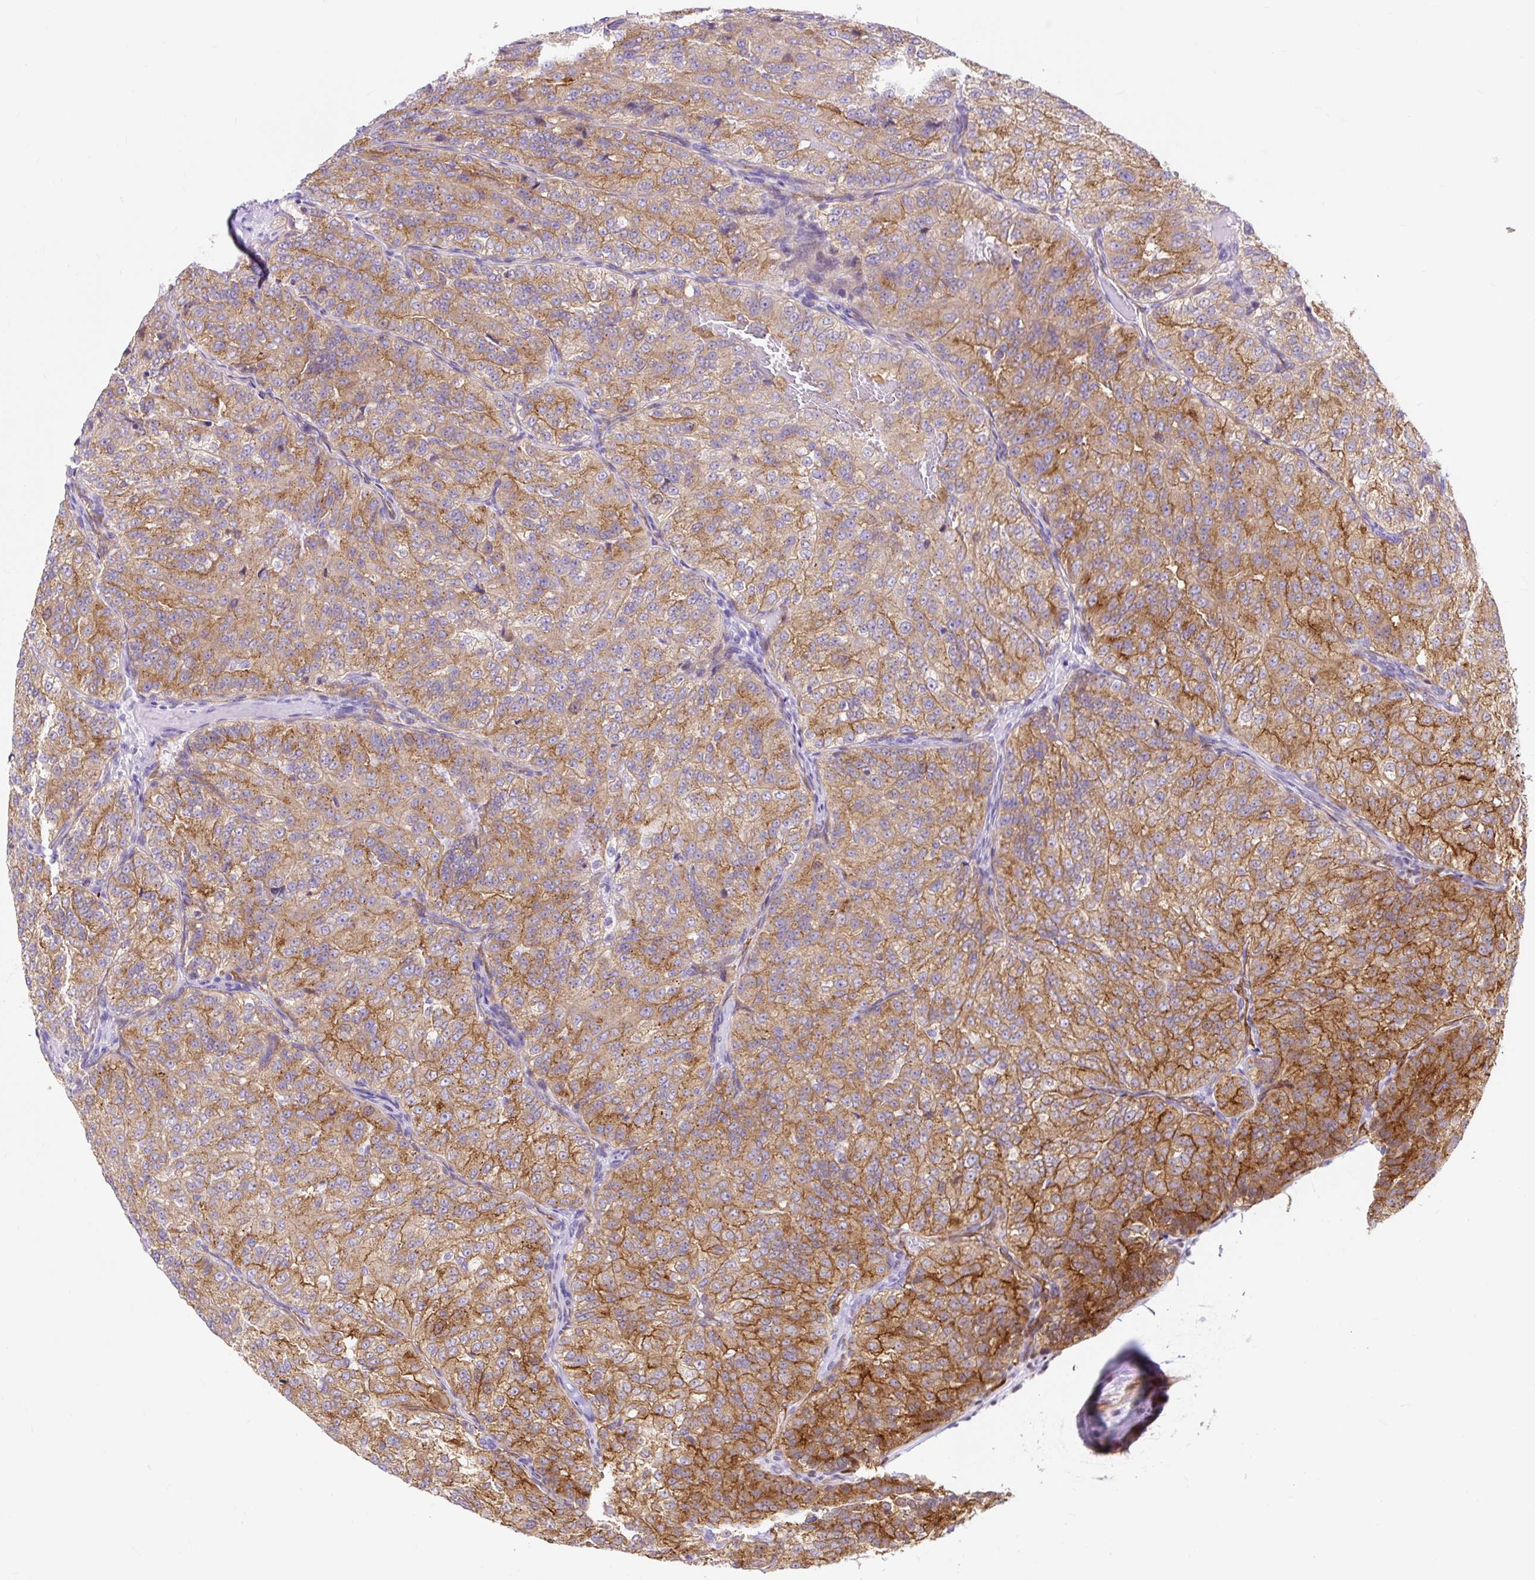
{"staining": {"intensity": "moderate", "quantity": ">75%", "location": "cytoplasmic/membranous"}, "tissue": "renal cancer", "cell_type": "Tumor cells", "image_type": "cancer", "snomed": [{"axis": "morphology", "description": "Adenocarcinoma, NOS"}, {"axis": "topography", "description": "Kidney"}], "caption": "Immunohistochemical staining of renal adenocarcinoma exhibits moderate cytoplasmic/membranous protein positivity in about >75% of tumor cells.", "gene": "HIP1R", "patient": {"sex": "female", "age": 63}}